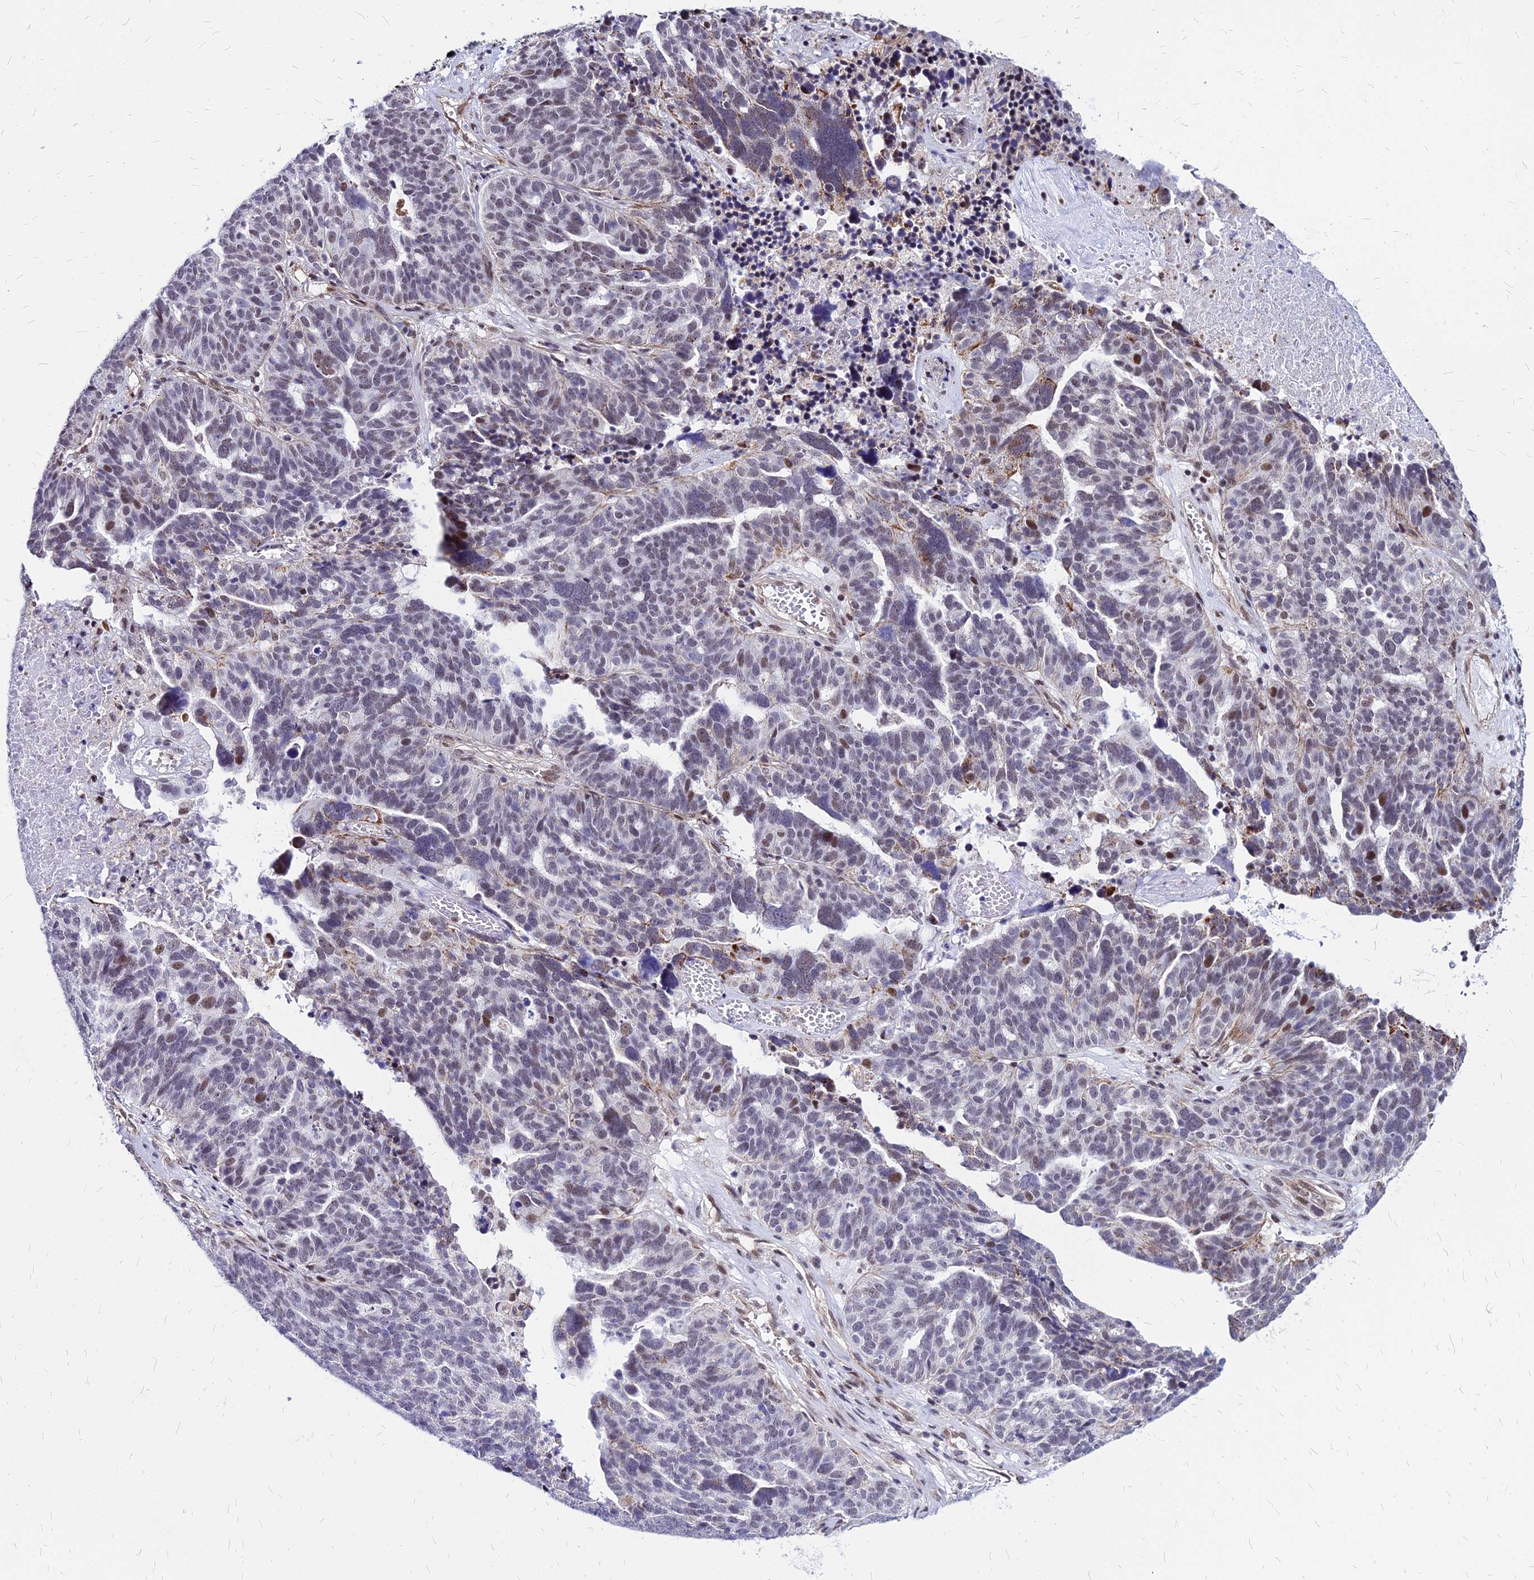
{"staining": {"intensity": "moderate", "quantity": "<25%", "location": "nuclear"}, "tissue": "ovarian cancer", "cell_type": "Tumor cells", "image_type": "cancer", "snomed": [{"axis": "morphology", "description": "Cystadenocarcinoma, serous, NOS"}, {"axis": "topography", "description": "Ovary"}], "caption": "A micrograph of human ovarian cancer (serous cystadenocarcinoma) stained for a protein demonstrates moderate nuclear brown staining in tumor cells.", "gene": "FDX2", "patient": {"sex": "female", "age": 59}}